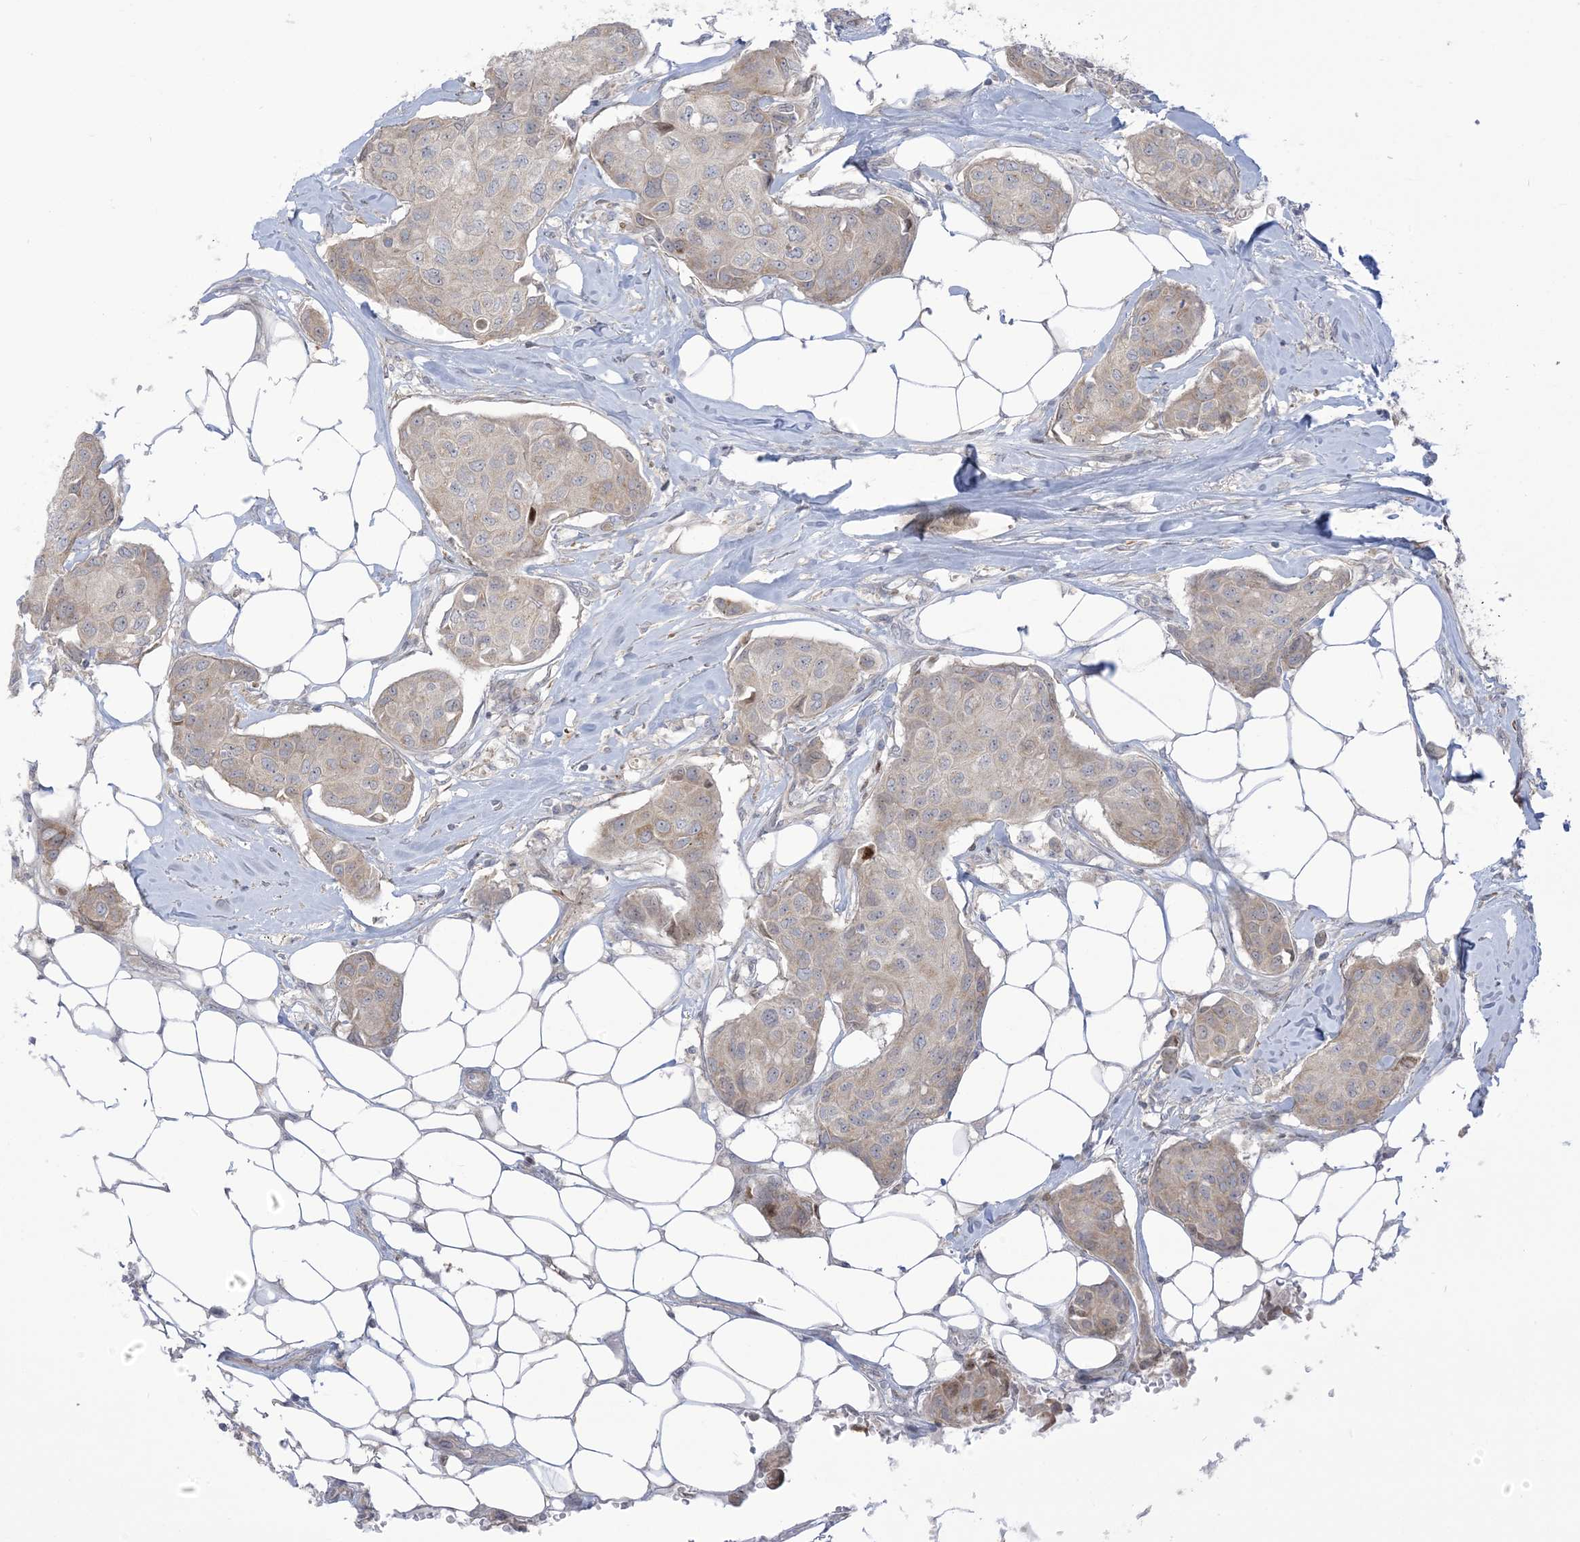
{"staining": {"intensity": "negative", "quantity": "none", "location": "none"}, "tissue": "breast cancer", "cell_type": "Tumor cells", "image_type": "cancer", "snomed": [{"axis": "morphology", "description": "Duct carcinoma"}, {"axis": "topography", "description": "Breast"}], "caption": "Immunohistochemical staining of invasive ductal carcinoma (breast) demonstrates no significant expression in tumor cells.", "gene": "AFTPH", "patient": {"sex": "female", "age": 80}}